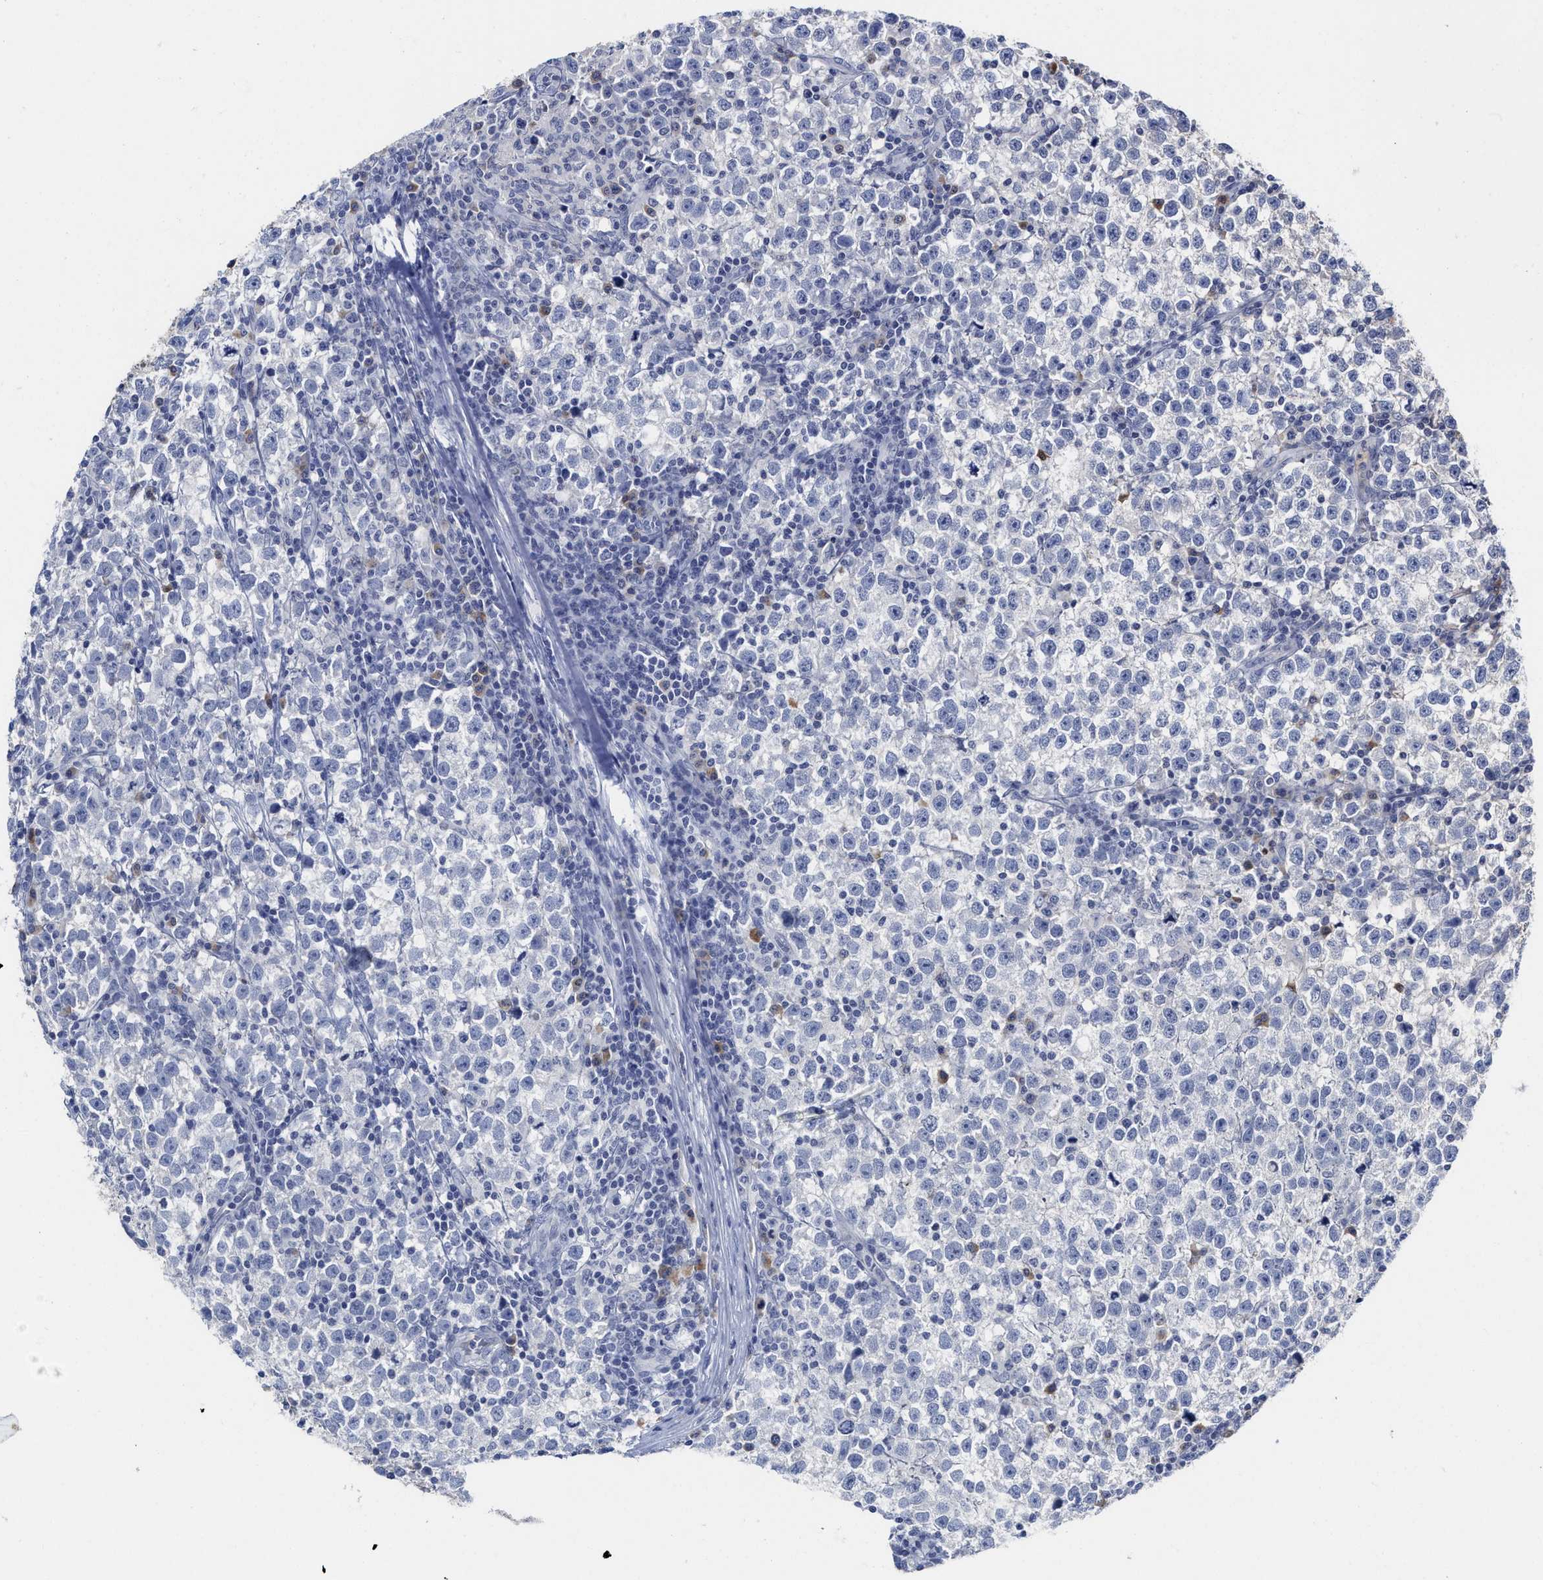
{"staining": {"intensity": "negative", "quantity": "none", "location": "none"}, "tissue": "testis cancer", "cell_type": "Tumor cells", "image_type": "cancer", "snomed": [{"axis": "morphology", "description": "Seminoma, NOS"}, {"axis": "topography", "description": "Testis"}], "caption": "DAB immunohistochemical staining of testis cancer (seminoma) shows no significant expression in tumor cells.", "gene": "C2", "patient": {"sex": "male", "age": 43}}